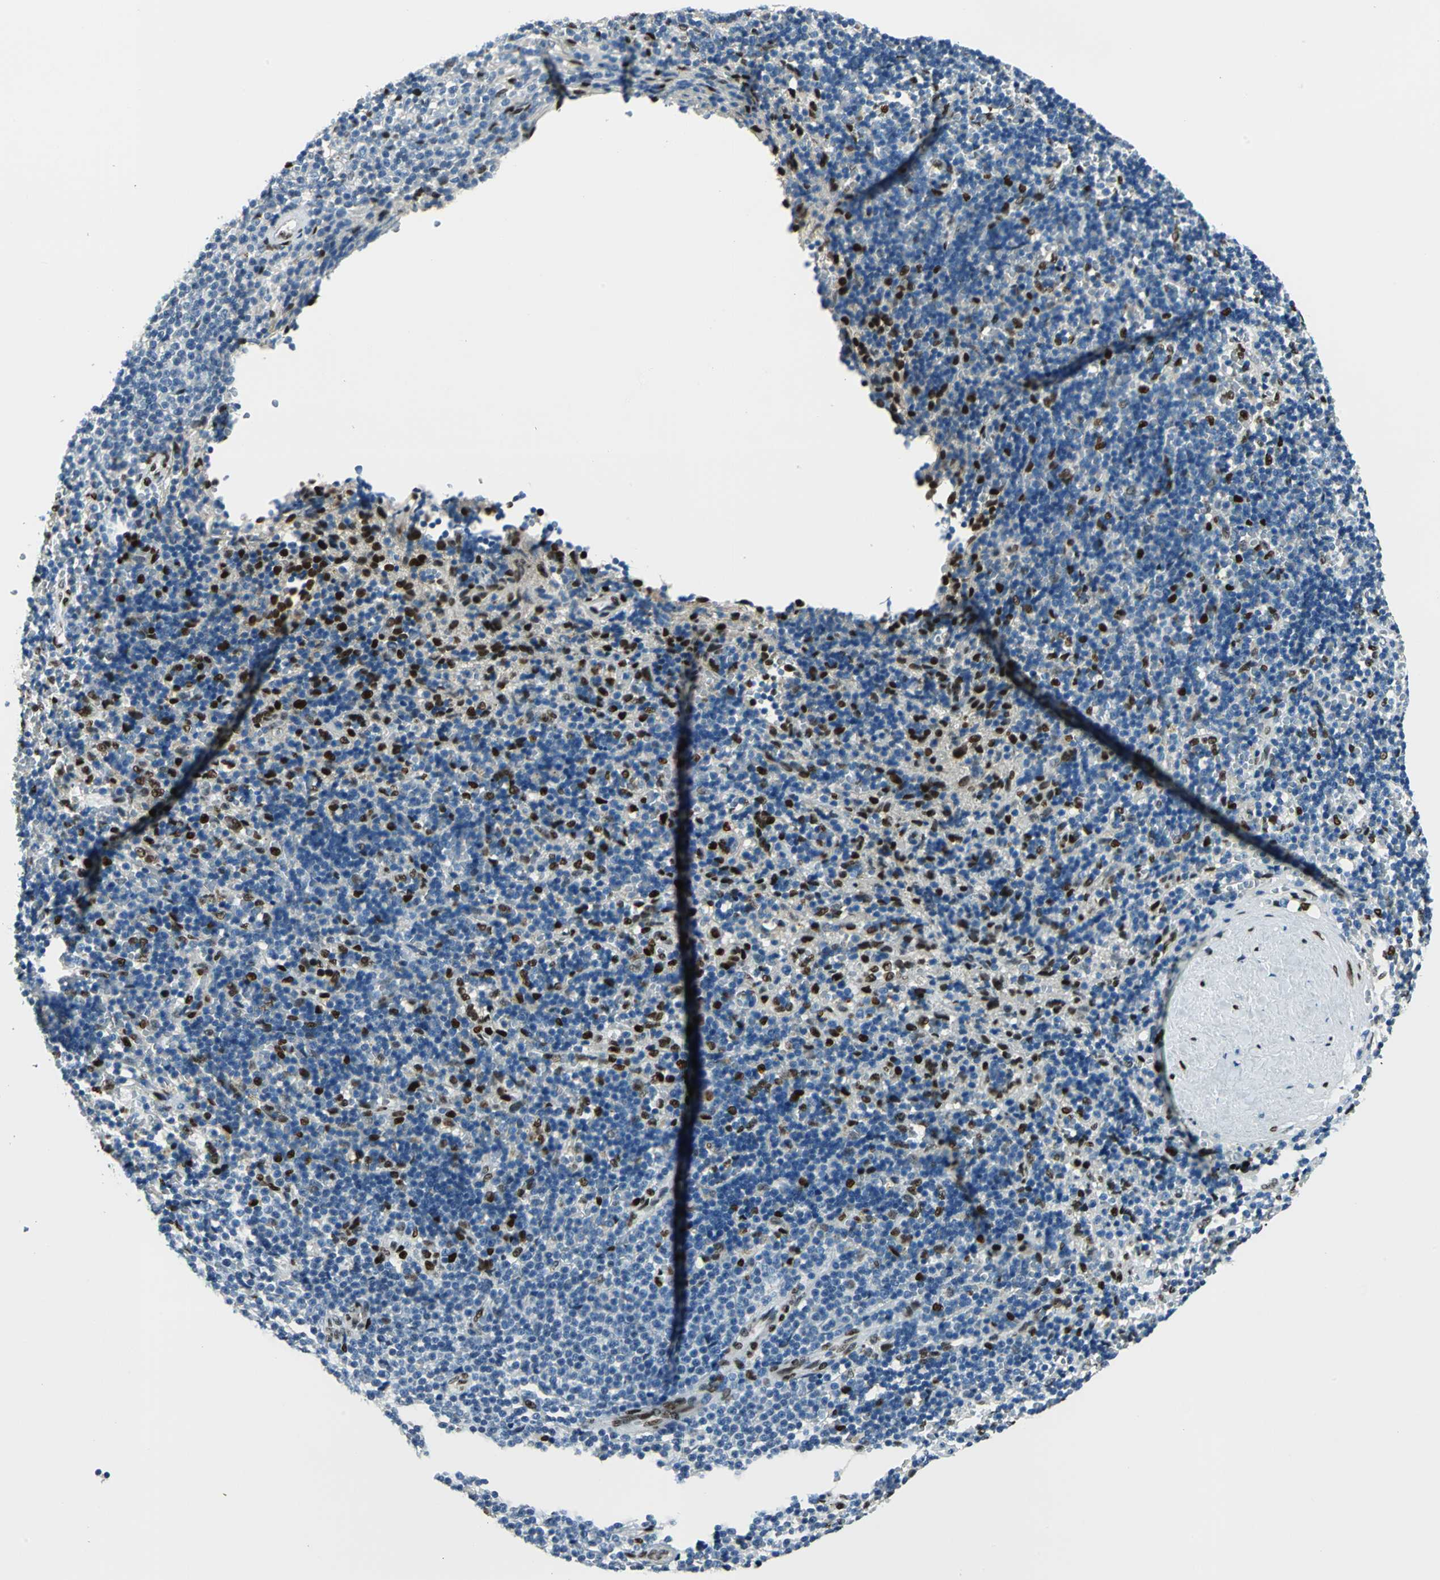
{"staining": {"intensity": "strong", "quantity": "<25%", "location": "nuclear"}, "tissue": "lymphoma", "cell_type": "Tumor cells", "image_type": "cancer", "snomed": [{"axis": "morphology", "description": "Malignant lymphoma, non-Hodgkin's type, Low grade"}, {"axis": "topography", "description": "Spleen"}], "caption": "High-power microscopy captured an immunohistochemistry (IHC) photomicrograph of lymphoma, revealing strong nuclear staining in about <25% of tumor cells. Immunohistochemistry stains the protein in brown and the nuclei are stained blue.", "gene": "NFIA", "patient": {"sex": "male", "age": 60}}